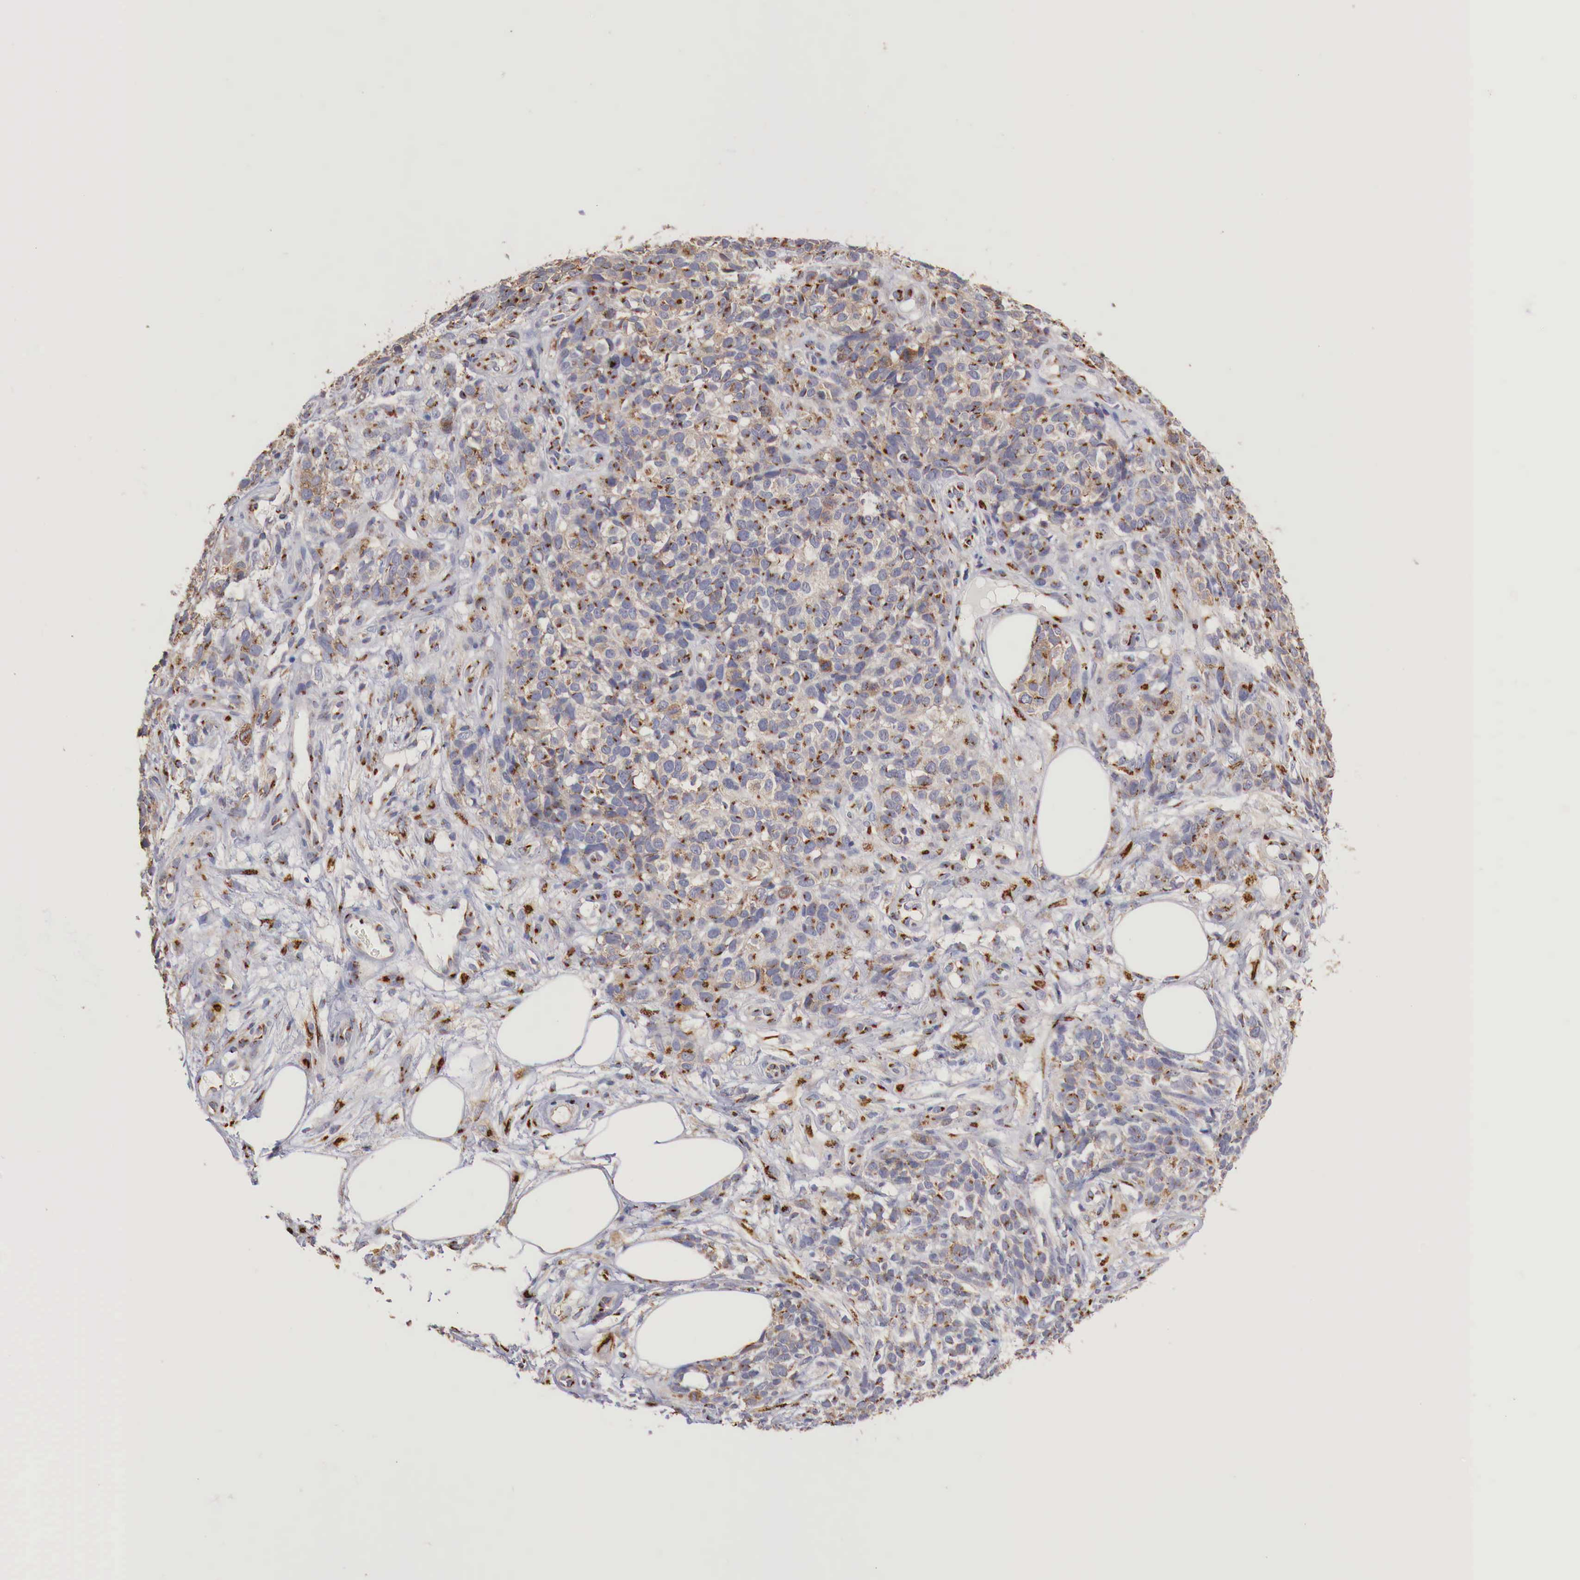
{"staining": {"intensity": "strong", "quantity": ">75%", "location": "cytoplasmic/membranous"}, "tissue": "melanoma", "cell_type": "Tumor cells", "image_type": "cancer", "snomed": [{"axis": "morphology", "description": "Malignant melanoma, NOS"}, {"axis": "topography", "description": "Skin"}], "caption": "The immunohistochemical stain shows strong cytoplasmic/membranous expression in tumor cells of melanoma tissue.", "gene": "SYAP1", "patient": {"sex": "female", "age": 85}}